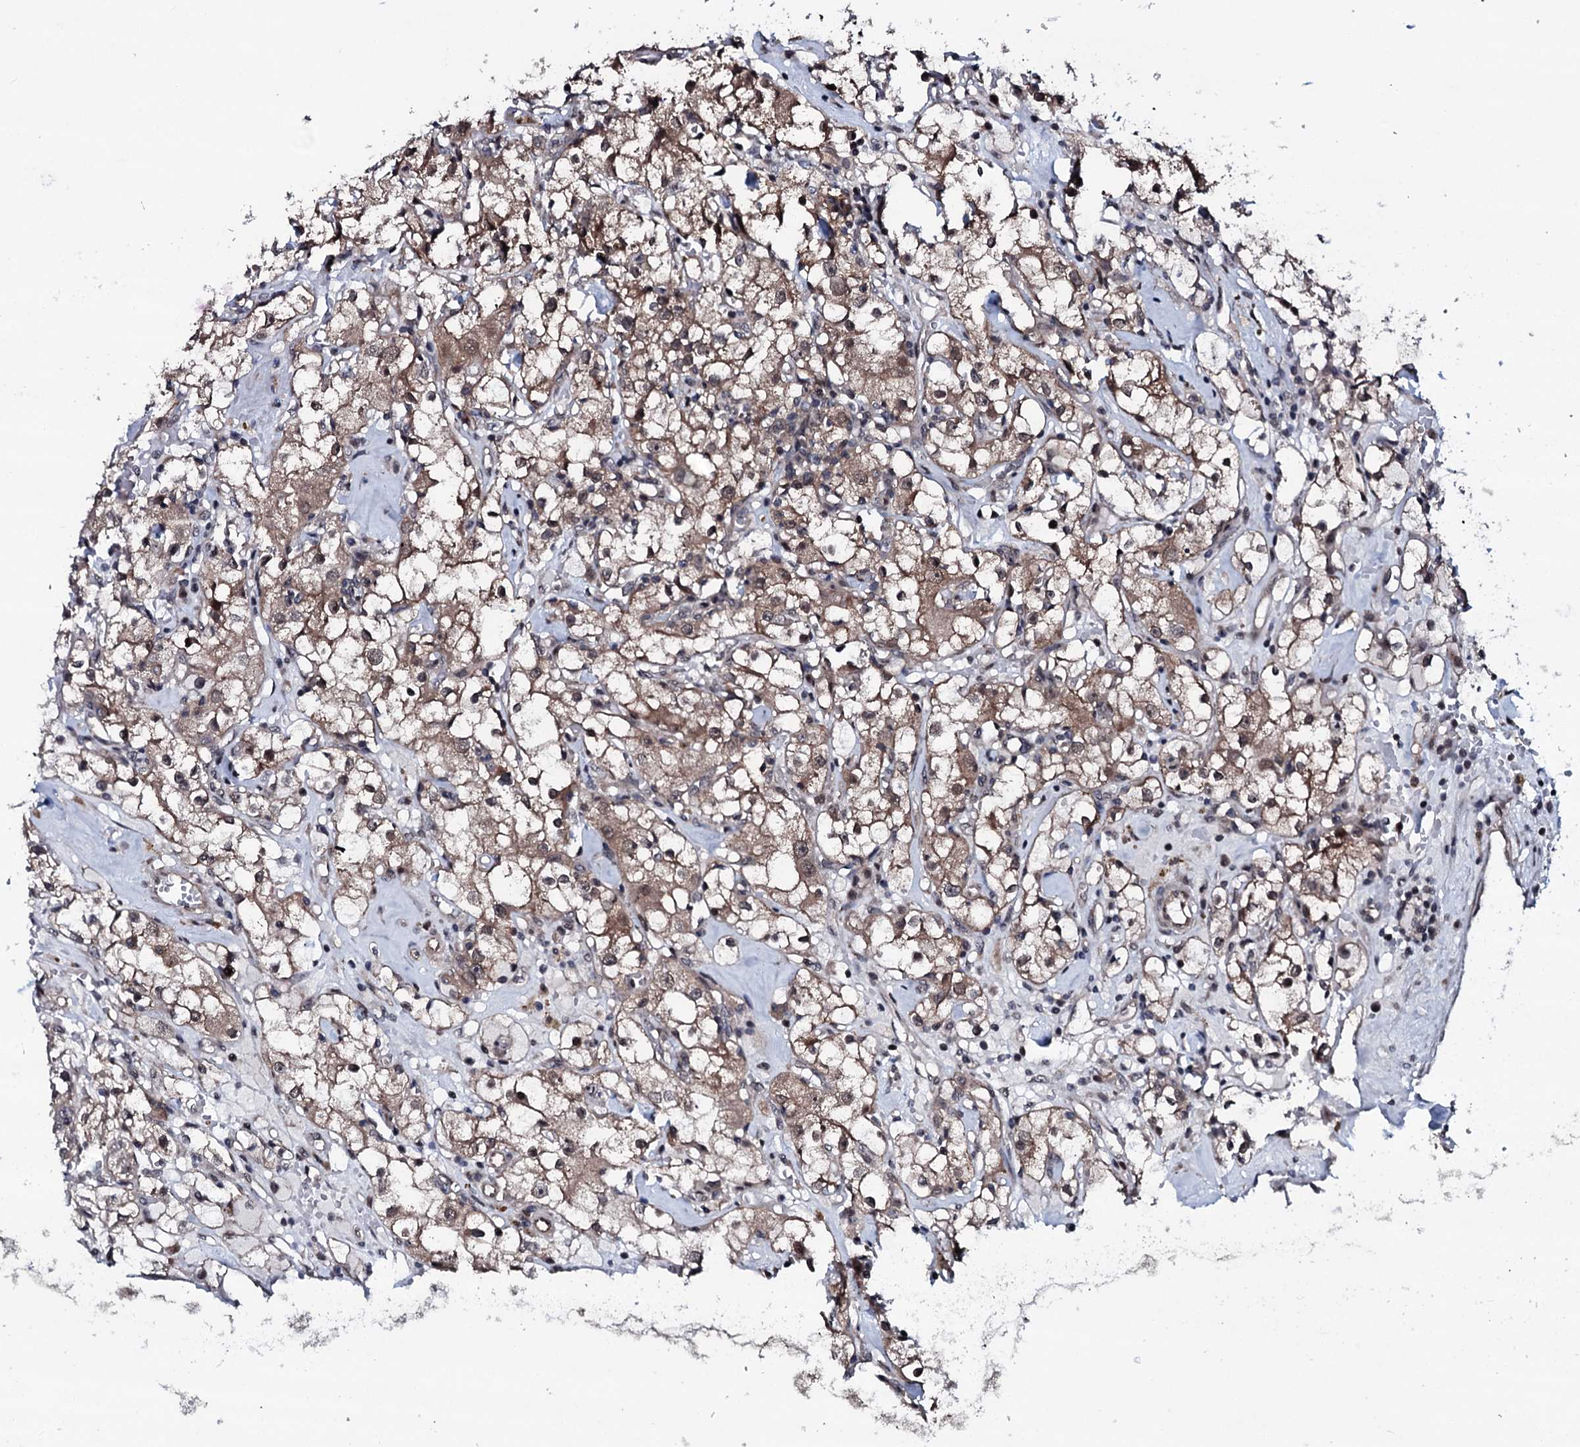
{"staining": {"intensity": "weak", "quantity": "25%-75%", "location": "cytoplasmic/membranous,nuclear"}, "tissue": "renal cancer", "cell_type": "Tumor cells", "image_type": "cancer", "snomed": [{"axis": "morphology", "description": "Adenocarcinoma, NOS"}, {"axis": "topography", "description": "Kidney"}], "caption": "Protein expression analysis of renal cancer (adenocarcinoma) demonstrates weak cytoplasmic/membranous and nuclear positivity in about 25%-75% of tumor cells.", "gene": "OGFOD2", "patient": {"sex": "male", "age": 56}}